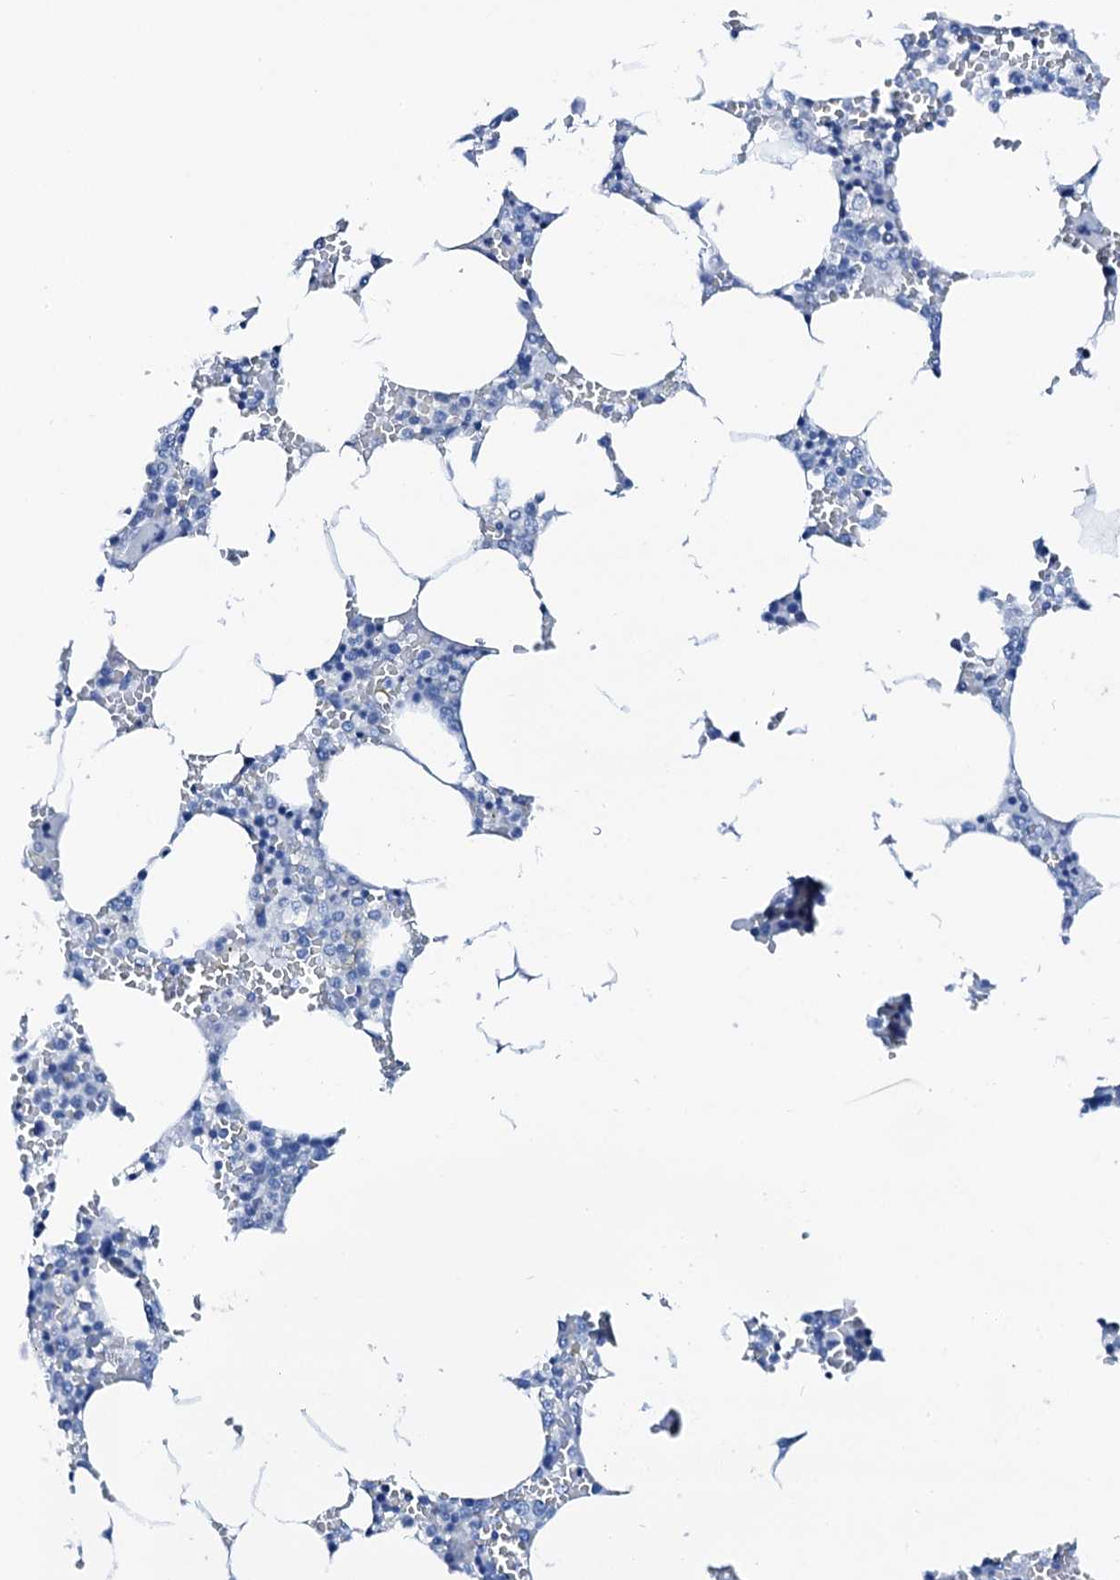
{"staining": {"intensity": "negative", "quantity": "none", "location": "none"}, "tissue": "bone marrow", "cell_type": "Hematopoietic cells", "image_type": "normal", "snomed": [{"axis": "morphology", "description": "Normal tissue, NOS"}, {"axis": "topography", "description": "Bone marrow"}], "caption": "DAB immunohistochemical staining of unremarkable bone marrow reveals no significant staining in hematopoietic cells.", "gene": "PTH", "patient": {"sex": "male", "age": 70}}